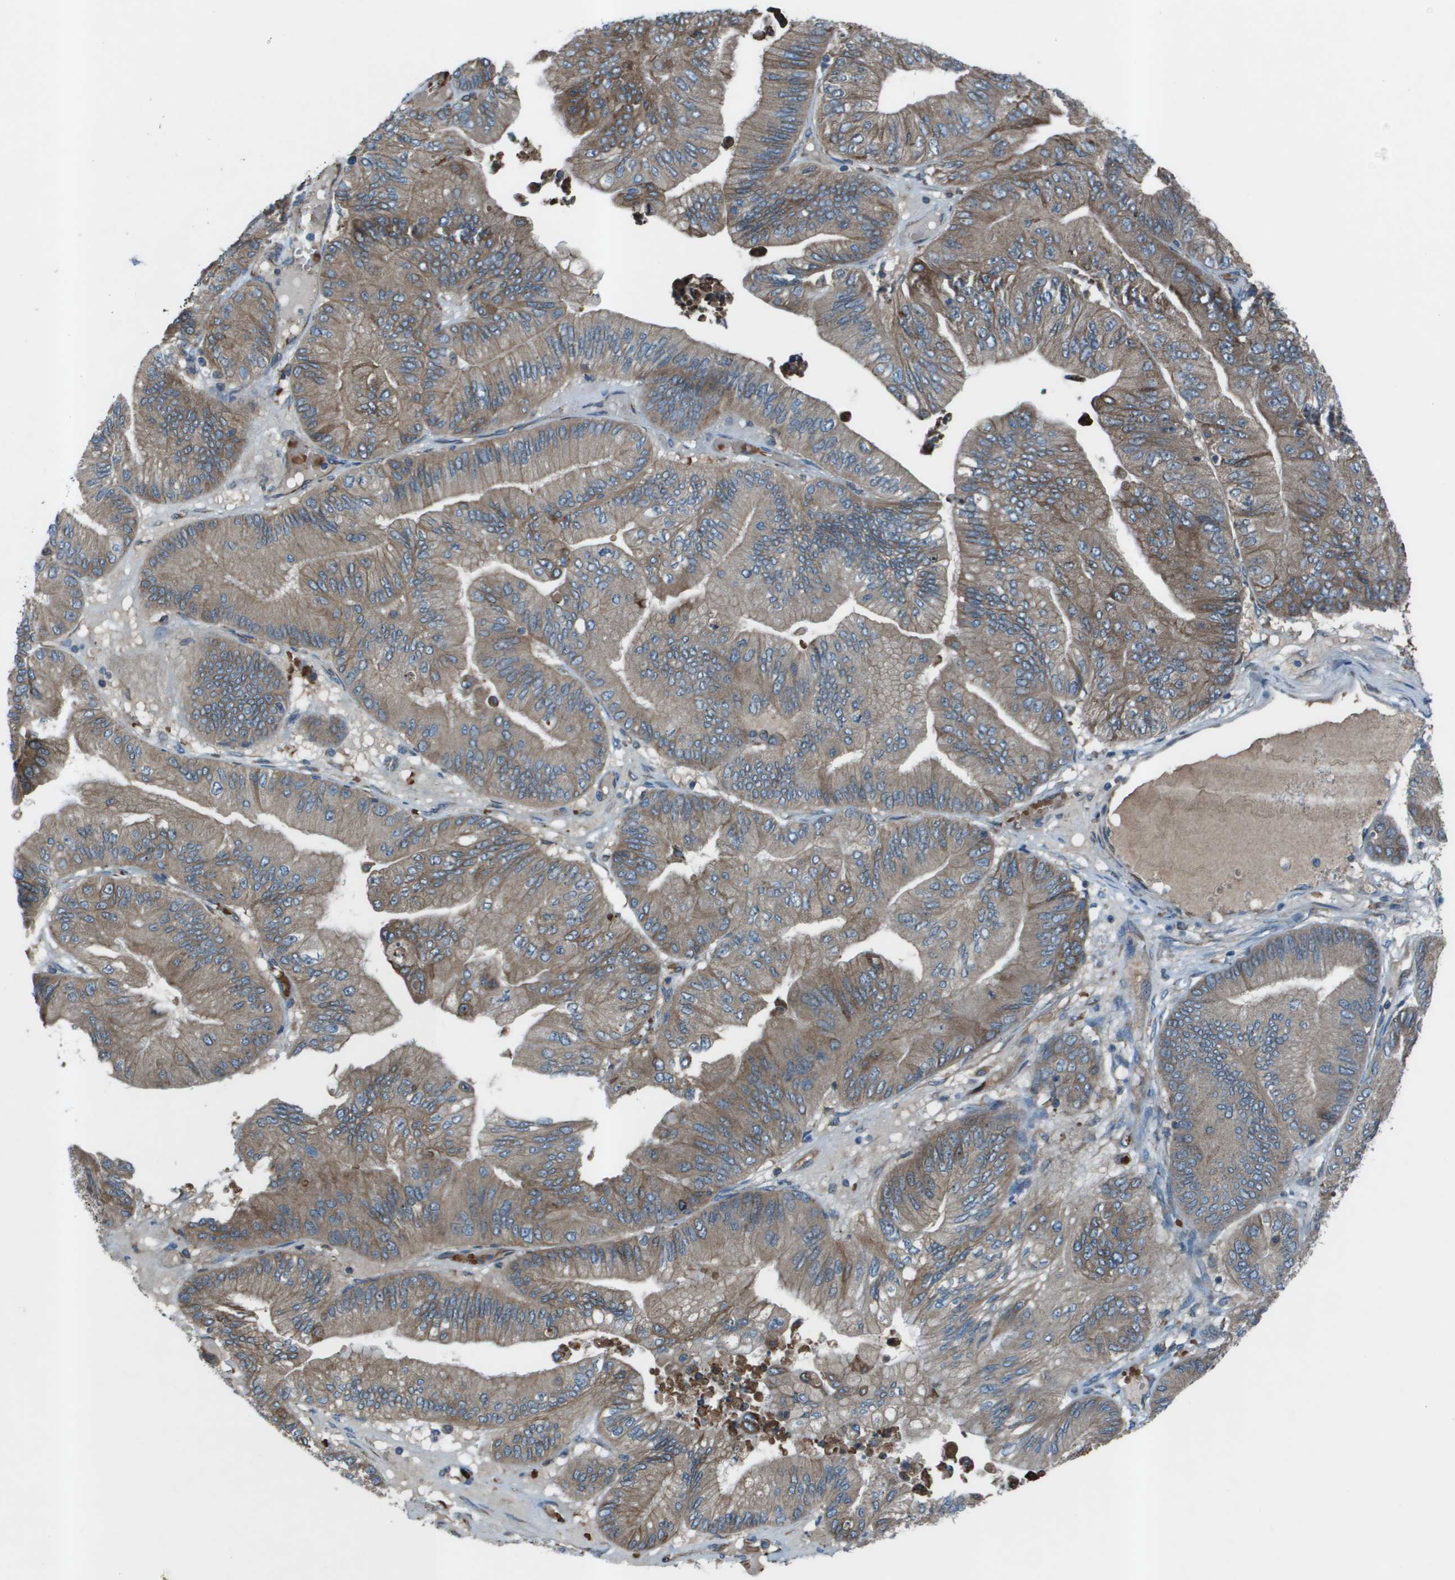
{"staining": {"intensity": "moderate", "quantity": ">75%", "location": "cytoplasmic/membranous"}, "tissue": "ovarian cancer", "cell_type": "Tumor cells", "image_type": "cancer", "snomed": [{"axis": "morphology", "description": "Cystadenocarcinoma, mucinous, NOS"}, {"axis": "topography", "description": "Ovary"}], "caption": "This photomicrograph displays immunohistochemistry staining of human ovarian cancer, with medium moderate cytoplasmic/membranous positivity in approximately >75% of tumor cells.", "gene": "UTS2", "patient": {"sex": "female", "age": 61}}